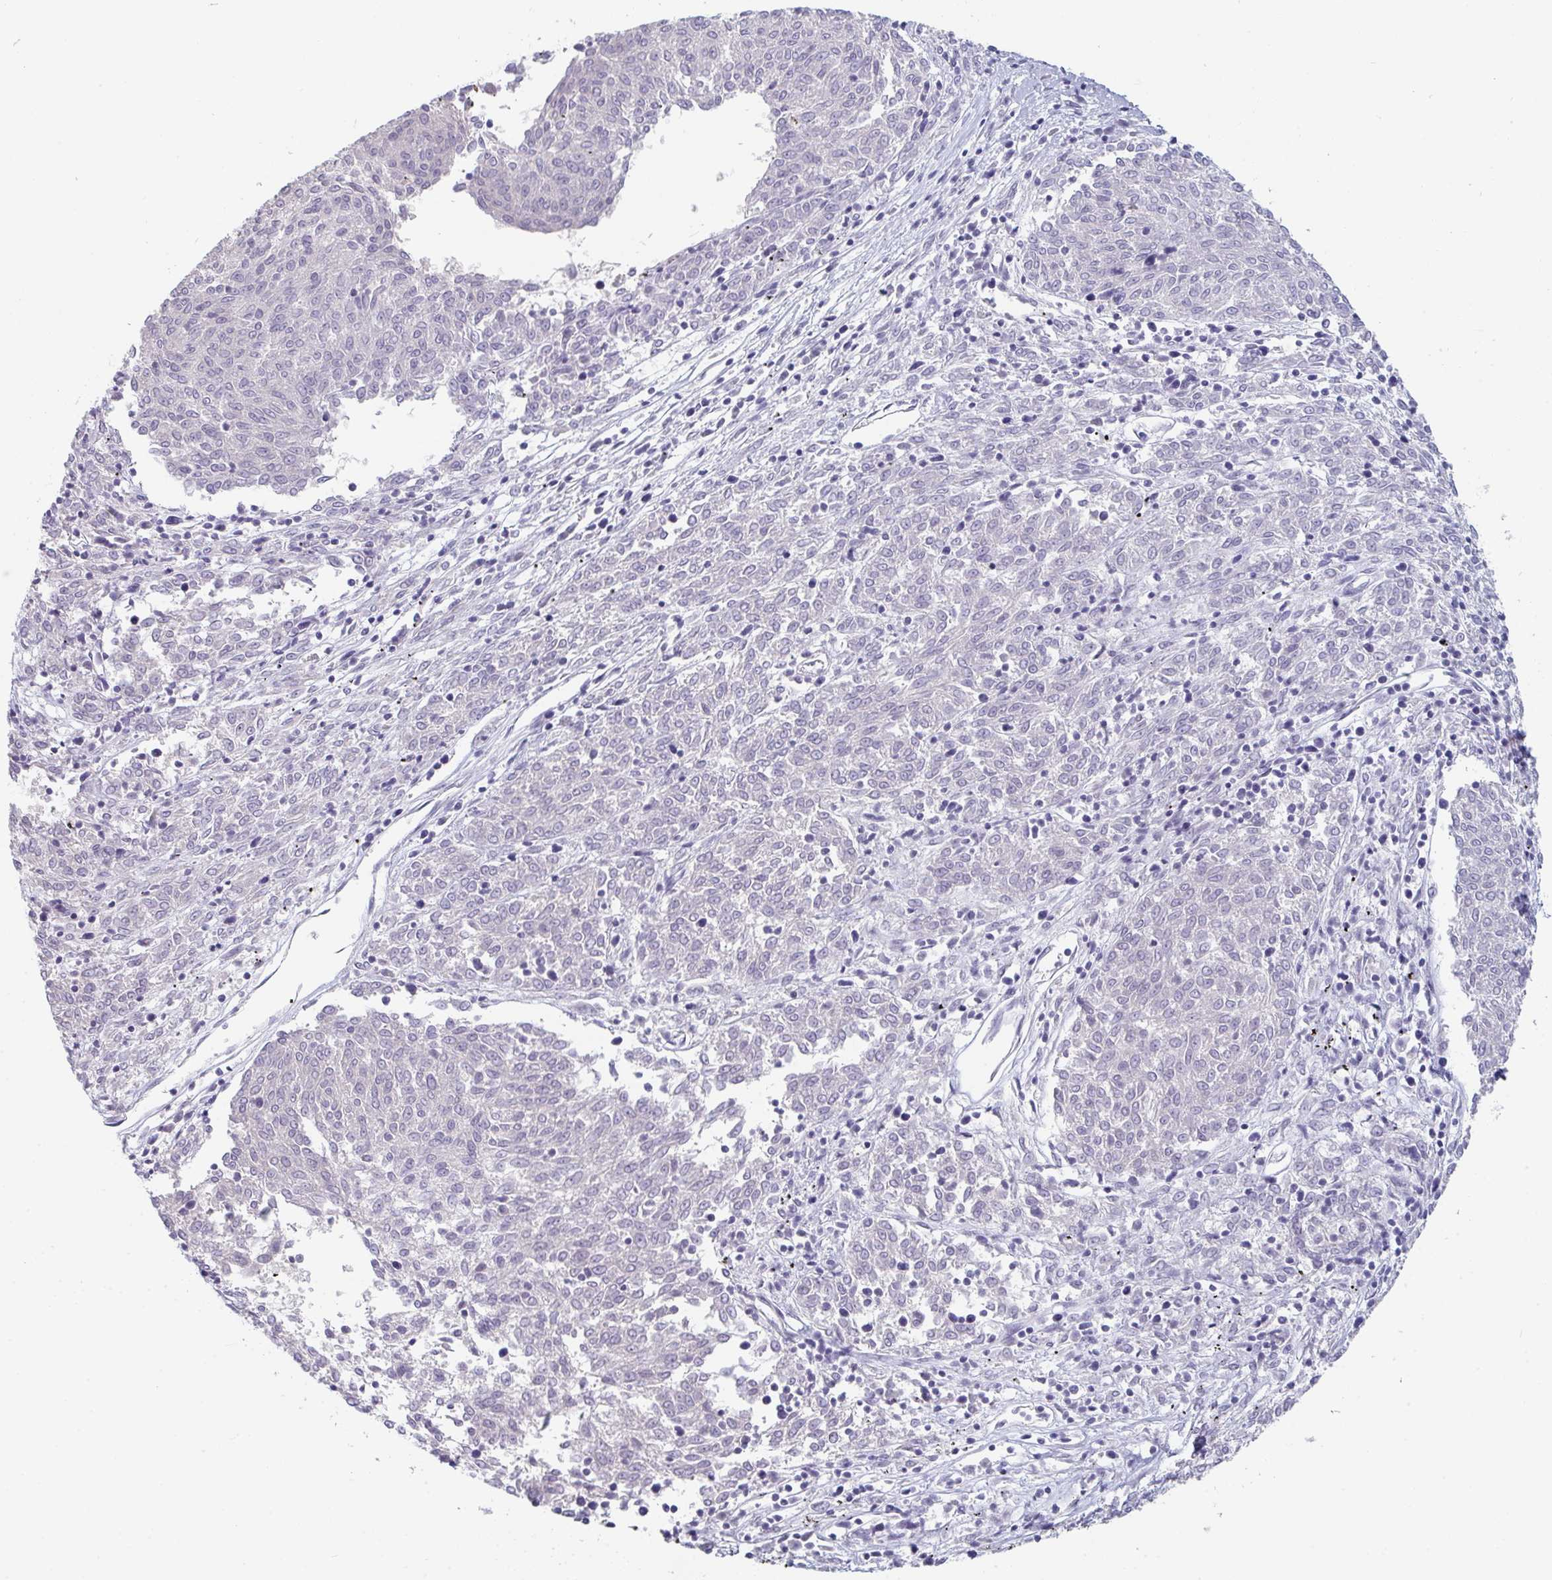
{"staining": {"intensity": "negative", "quantity": "none", "location": "none"}, "tissue": "melanoma", "cell_type": "Tumor cells", "image_type": "cancer", "snomed": [{"axis": "morphology", "description": "Malignant melanoma, NOS"}, {"axis": "topography", "description": "Skin"}], "caption": "There is no significant expression in tumor cells of malignant melanoma.", "gene": "RUBCN", "patient": {"sex": "female", "age": 72}}